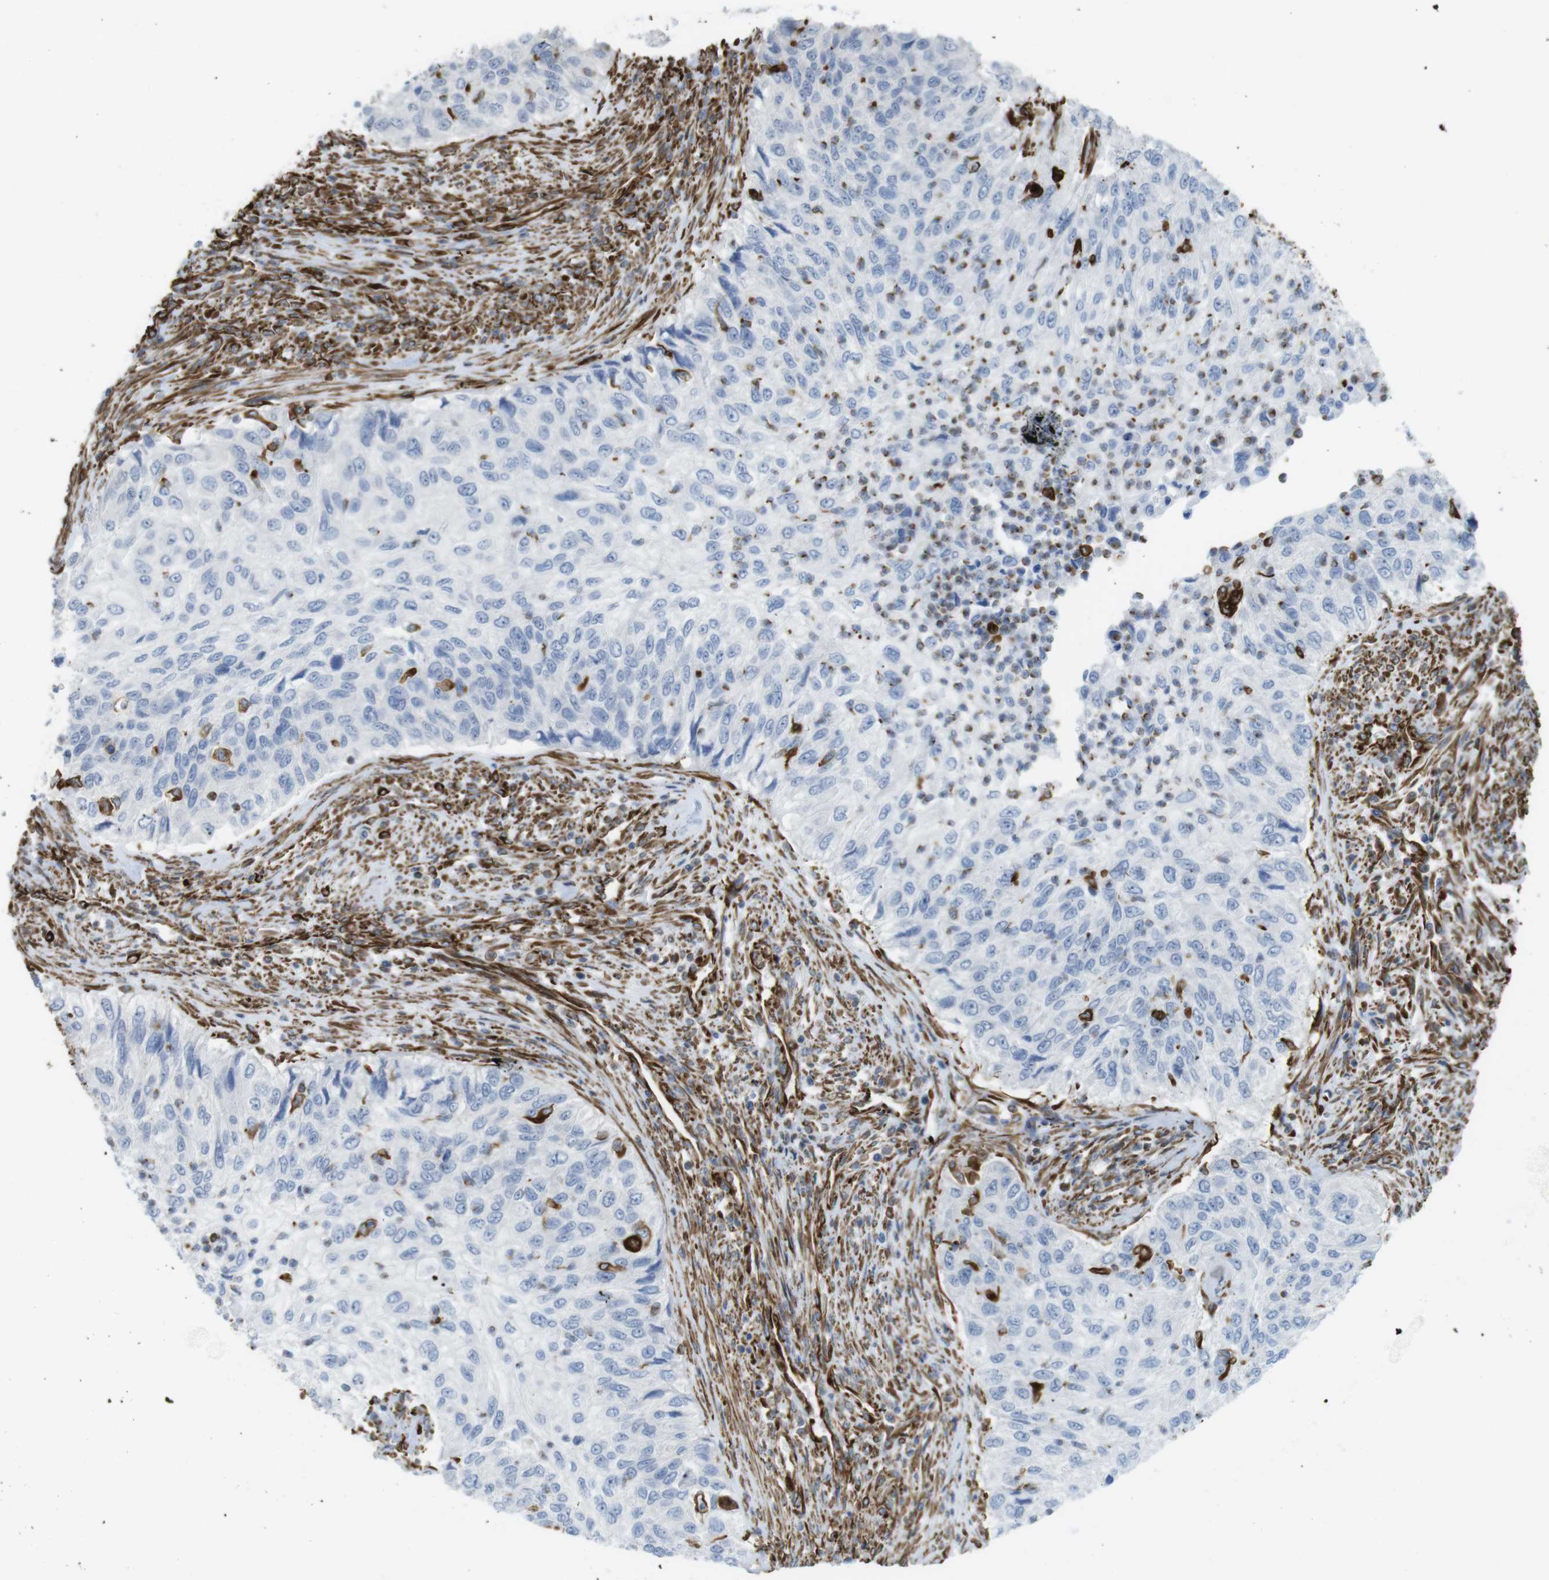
{"staining": {"intensity": "negative", "quantity": "none", "location": "none"}, "tissue": "urothelial cancer", "cell_type": "Tumor cells", "image_type": "cancer", "snomed": [{"axis": "morphology", "description": "Urothelial carcinoma, High grade"}, {"axis": "topography", "description": "Urinary bladder"}], "caption": "This is an IHC photomicrograph of urothelial cancer. There is no expression in tumor cells.", "gene": "RALGPS1", "patient": {"sex": "female", "age": 60}}